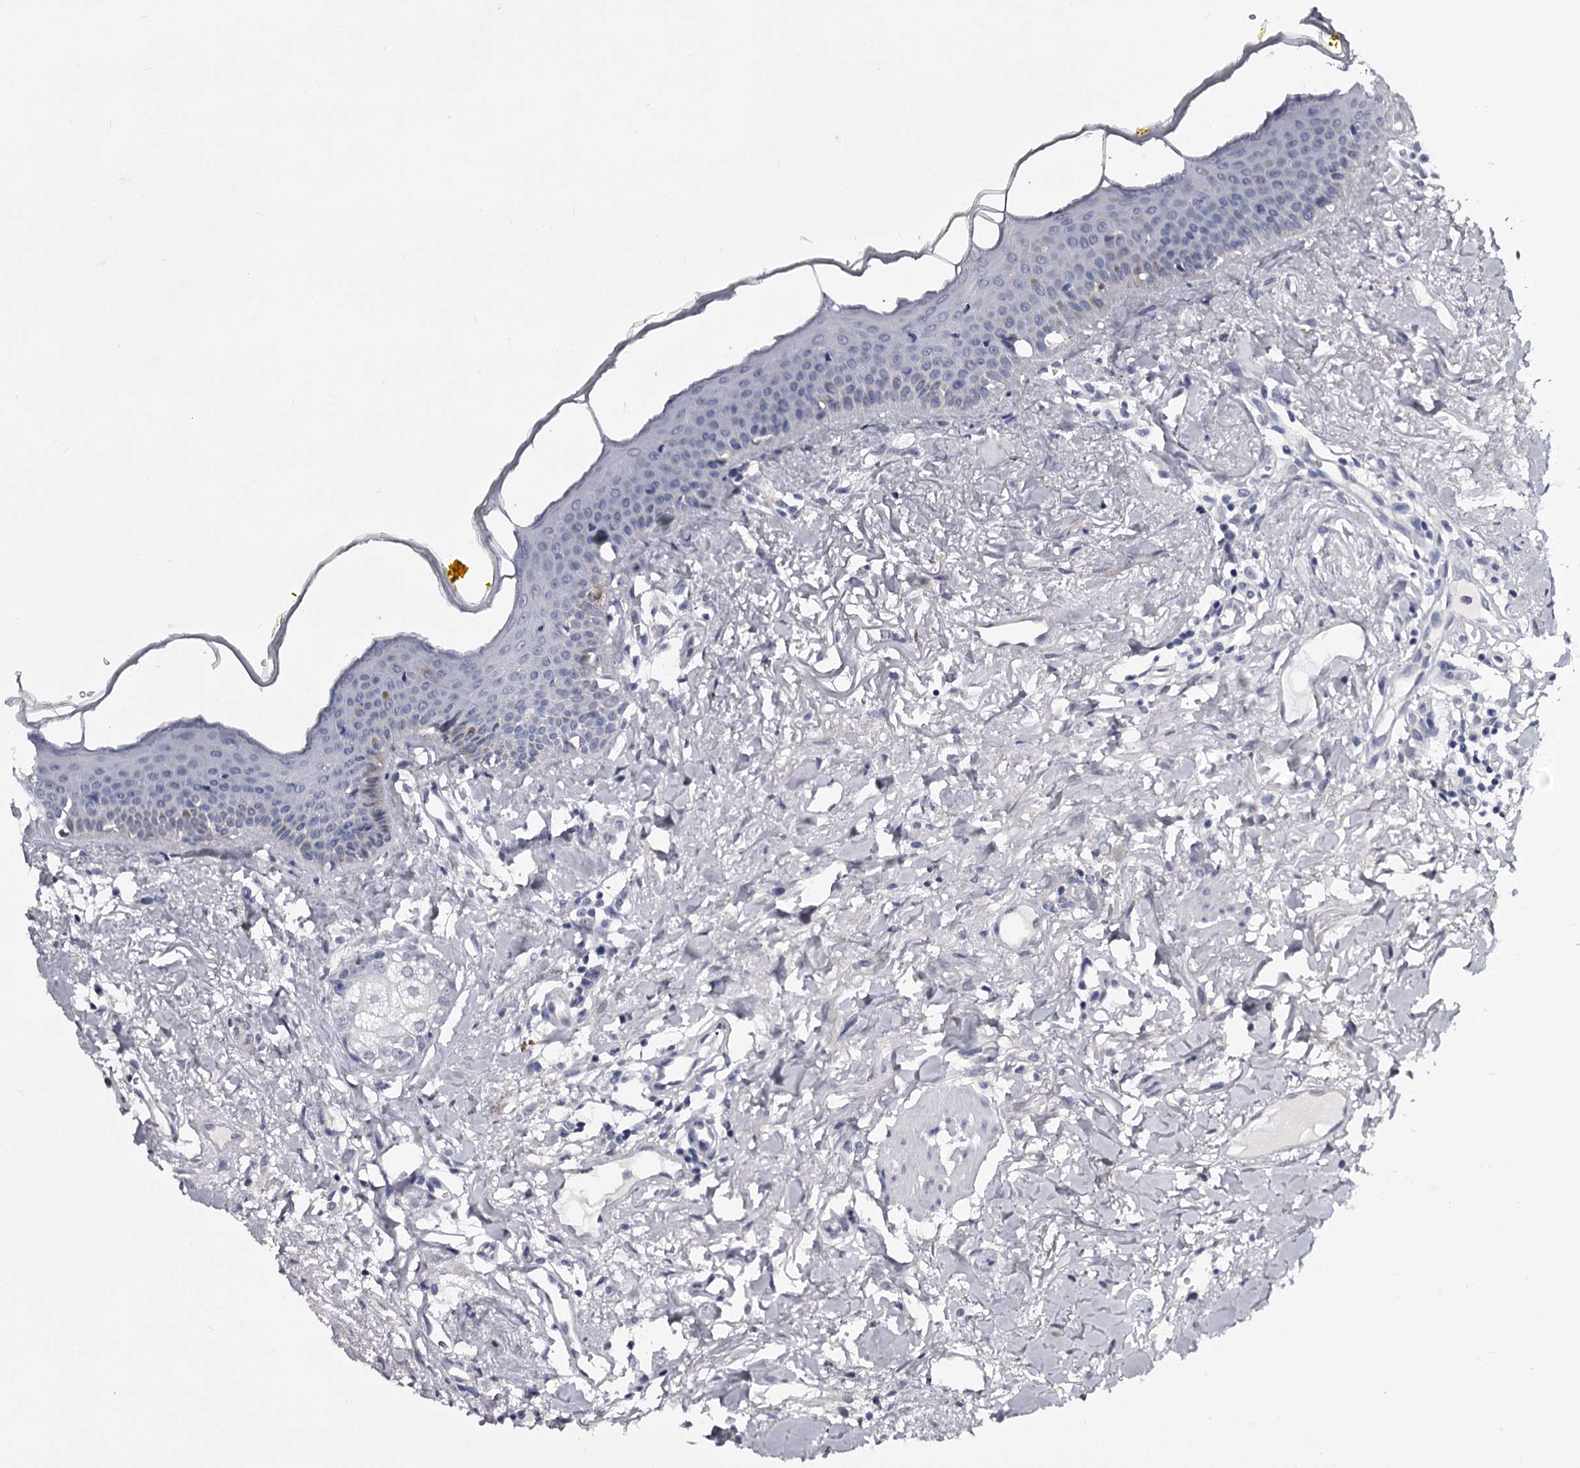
{"staining": {"intensity": "negative", "quantity": "none", "location": "none"}, "tissue": "oral mucosa", "cell_type": "Squamous epithelial cells", "image_type": "normal", "snomed": [{"axis": "morphology", "description": "Normal tissue, NOS"}, {"axis": "topography", "description": "Oral tissue"}], "caption": "A high-resolution micrograph shows immunohistochemistry (IHC) staining of benign oral mucosa, which reveals no significant staining in squamous epithelial cells.", "gene": "GSTO1", "patient": {"sex": "female", "age": 70}}